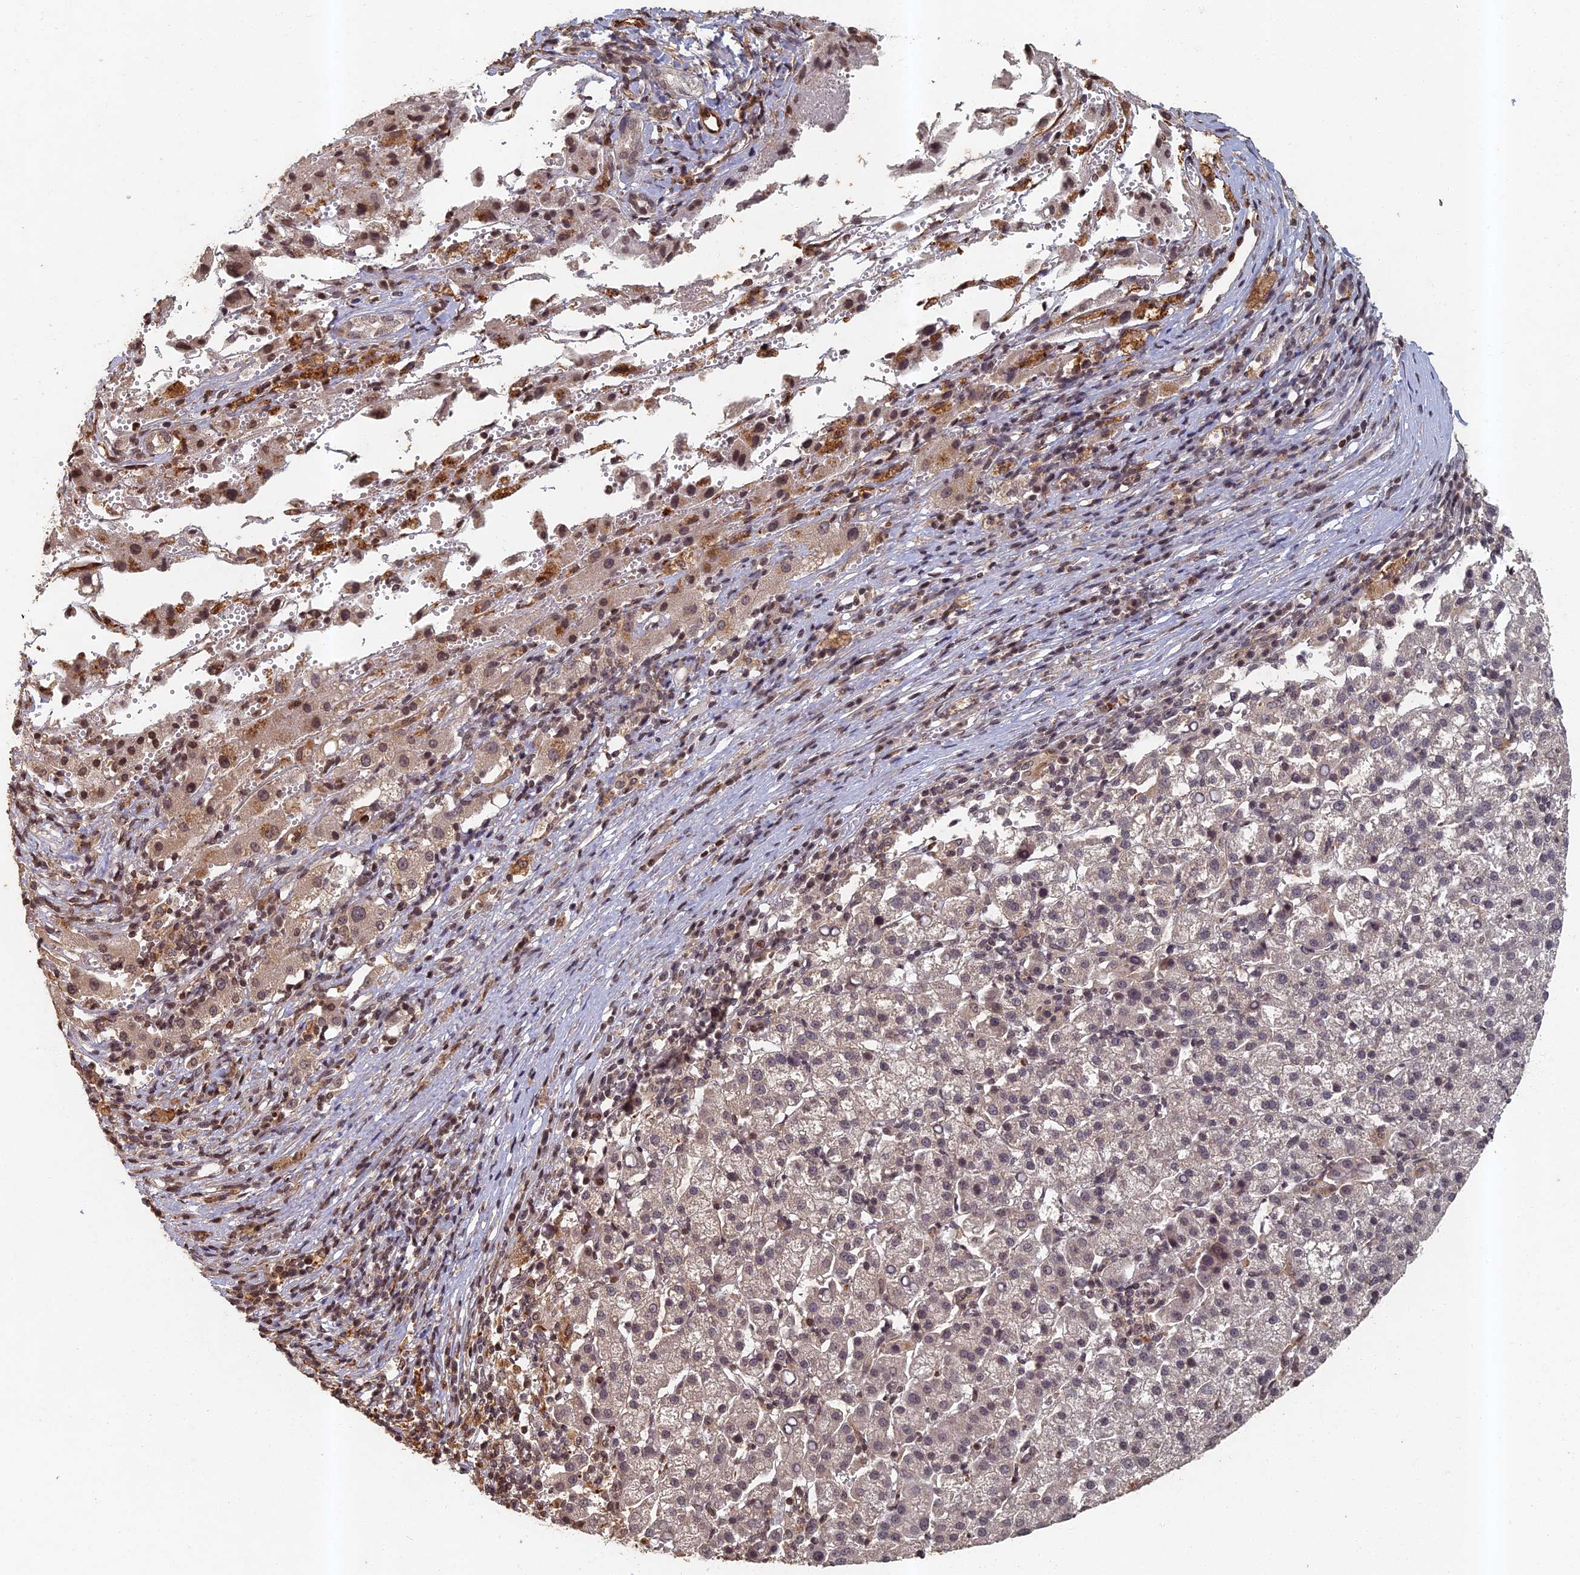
{"staining": {"intensity": "negative", "quantity": "none", "location": "none"}, "tissue": "liver cancer", "cell_type": "Tumor cells", "image_type": "cancer", "snomed": [{"axis": "morphology", "description": "Carcinoma, Hepatocellular, NOS"}, {"axis": "topography", "description": "Liver"}], "caption": "The photomicrograph reveals no staining of tumor cells in liver cancer (hepatocellular carcinoma).", "gene": "ABCB10", "patient": {"sex": "female", "age": 58}}